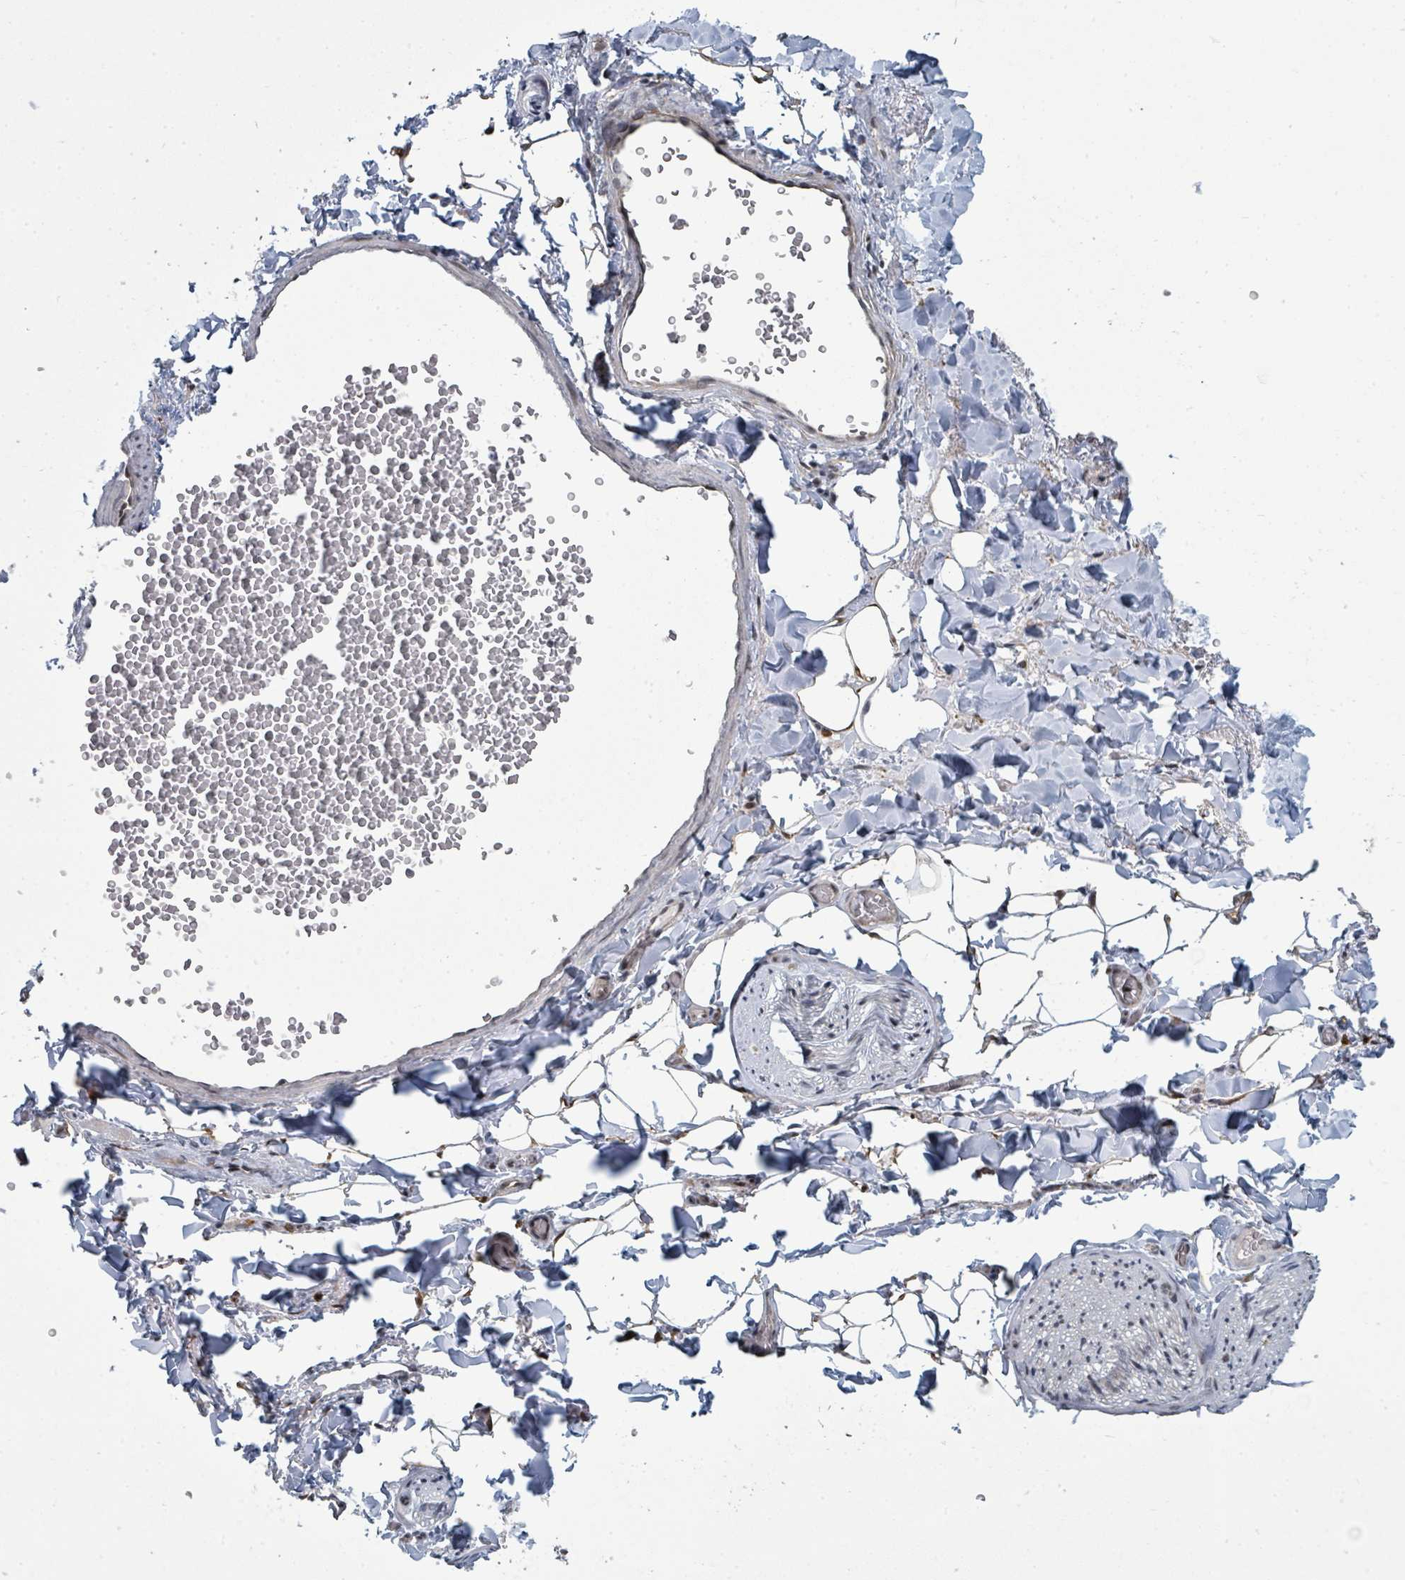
{"staining": {"intensity": "negative", "quantity": "none", "location": "none"}, "tissue": "adipose tissue", "cell_type": "Adipocytes", "image_type": "normal", "snomed": [{"axis": "morphology", "description": "Normal tissue, NOS"}, {"axis": "morphology", "description": "Carcinoma, NOS"}, {"axis": "topography", "description": "Pancreas"}, {"axis": "topography", "description": "Peripheral nerve tissue"}], "caption": "Adipose tissue stained for a protein using IHC shows no positivity adipocytes.", "gene": "PSMG2", "patient": {"sex": "female", "age": 29}}